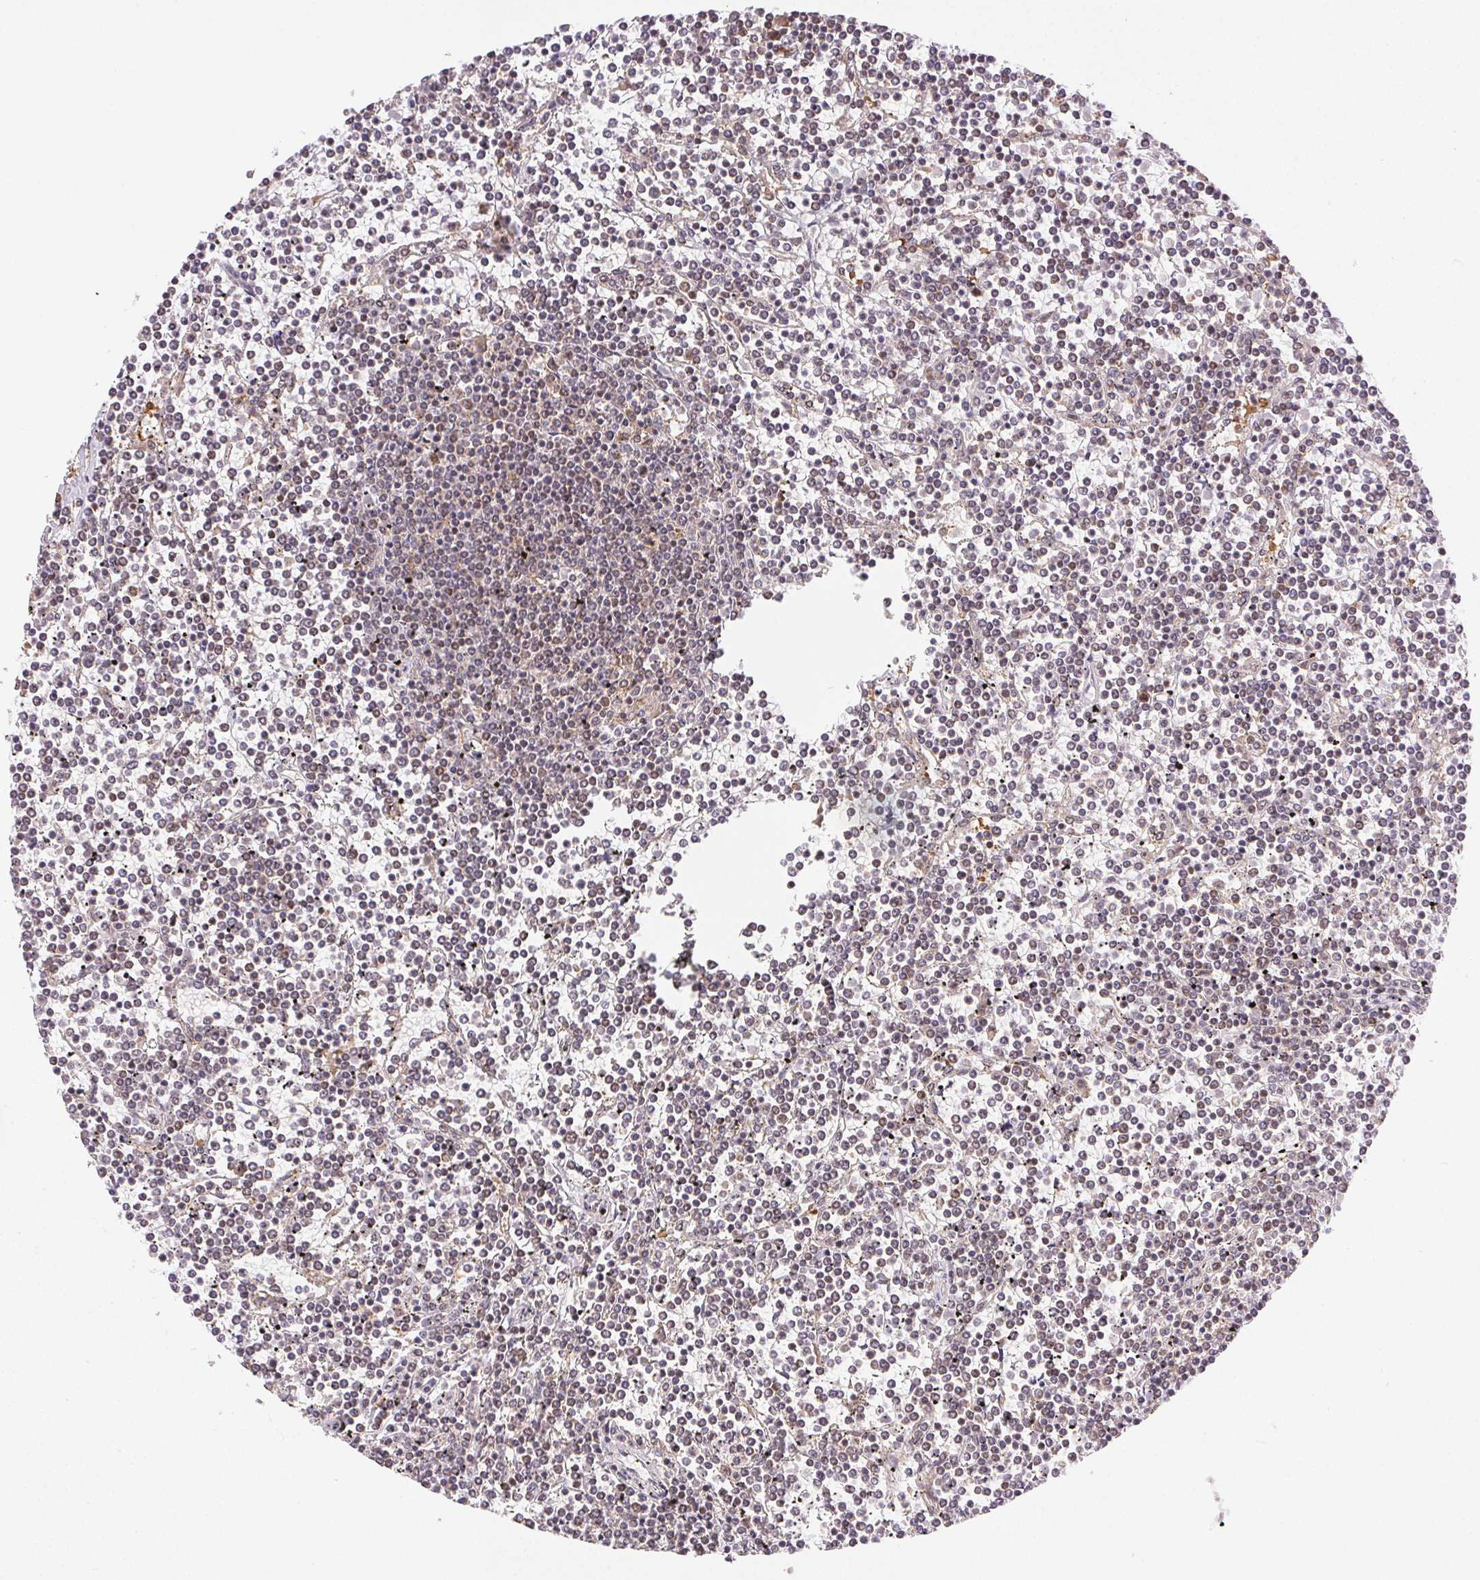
{"staining": {"intensity": "negative", "quantity": "none", "location": "none"}, "tissue": "lymphoma", "cell_type": "Tumor cells", "image_type": "cancer", "snomed": [{"axis": "morphology", "description": "Malignant lymphoma, non-Hodgkin's type, Low grade"}, {"axis": "topography", "description": "Spleen"}], "caption": "This is an immunohistochemistry (IHC) histopathology image of human malignant lymphoma, non-Hodgkin's type (low-grade). There is no expression in tumor cells.", "gene": "PIWIL4", "patient": {"sex": "female", "age": 19}}